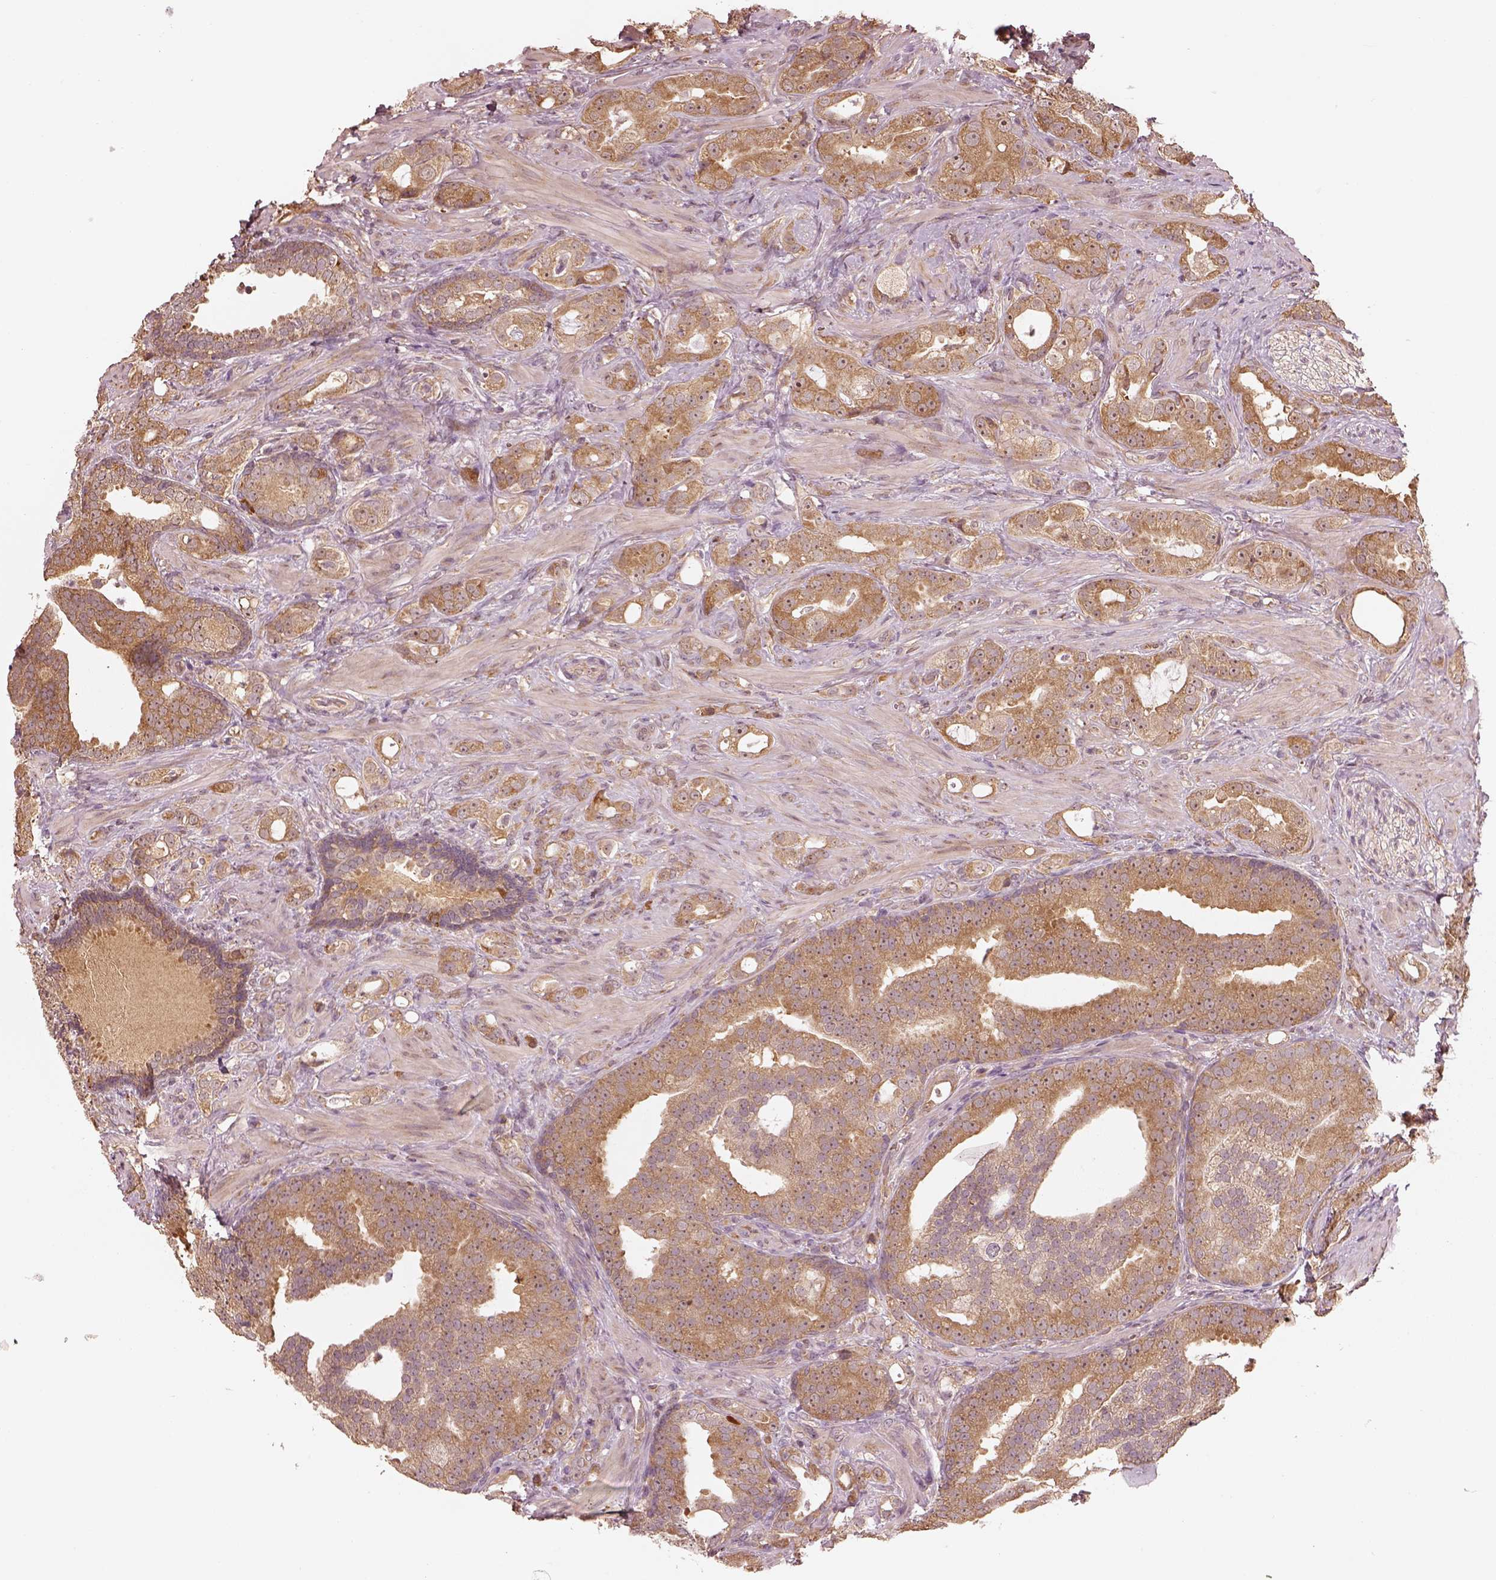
{"staining": {"intensity": "moderate", "quantity": ">75%", "location": "cytoplasmic/membranous"}, "tissue": "prostate cancer", "cell_type": "Tumor cells", "image_type": "cancer", "snomed": [{"axis": "morphology", "description": "Adenocarcinoma, NOS"}, {"axis": "topography", "description": "Prostate"}], "caption": "Immunohistochemistry staining of prostate cancer, which shows medium levels of moderate cytoplasmic/membranous staining in approximately >75% of tumor cells indicating moderate cytoplasmic/membranous protein expression. The staining was performed using DAB (brown) for protein detection and nuclei were counterstained in hematoxylin (blue).", "gene": "RPS5", "patient": {"sex": "male", "age": 57}}